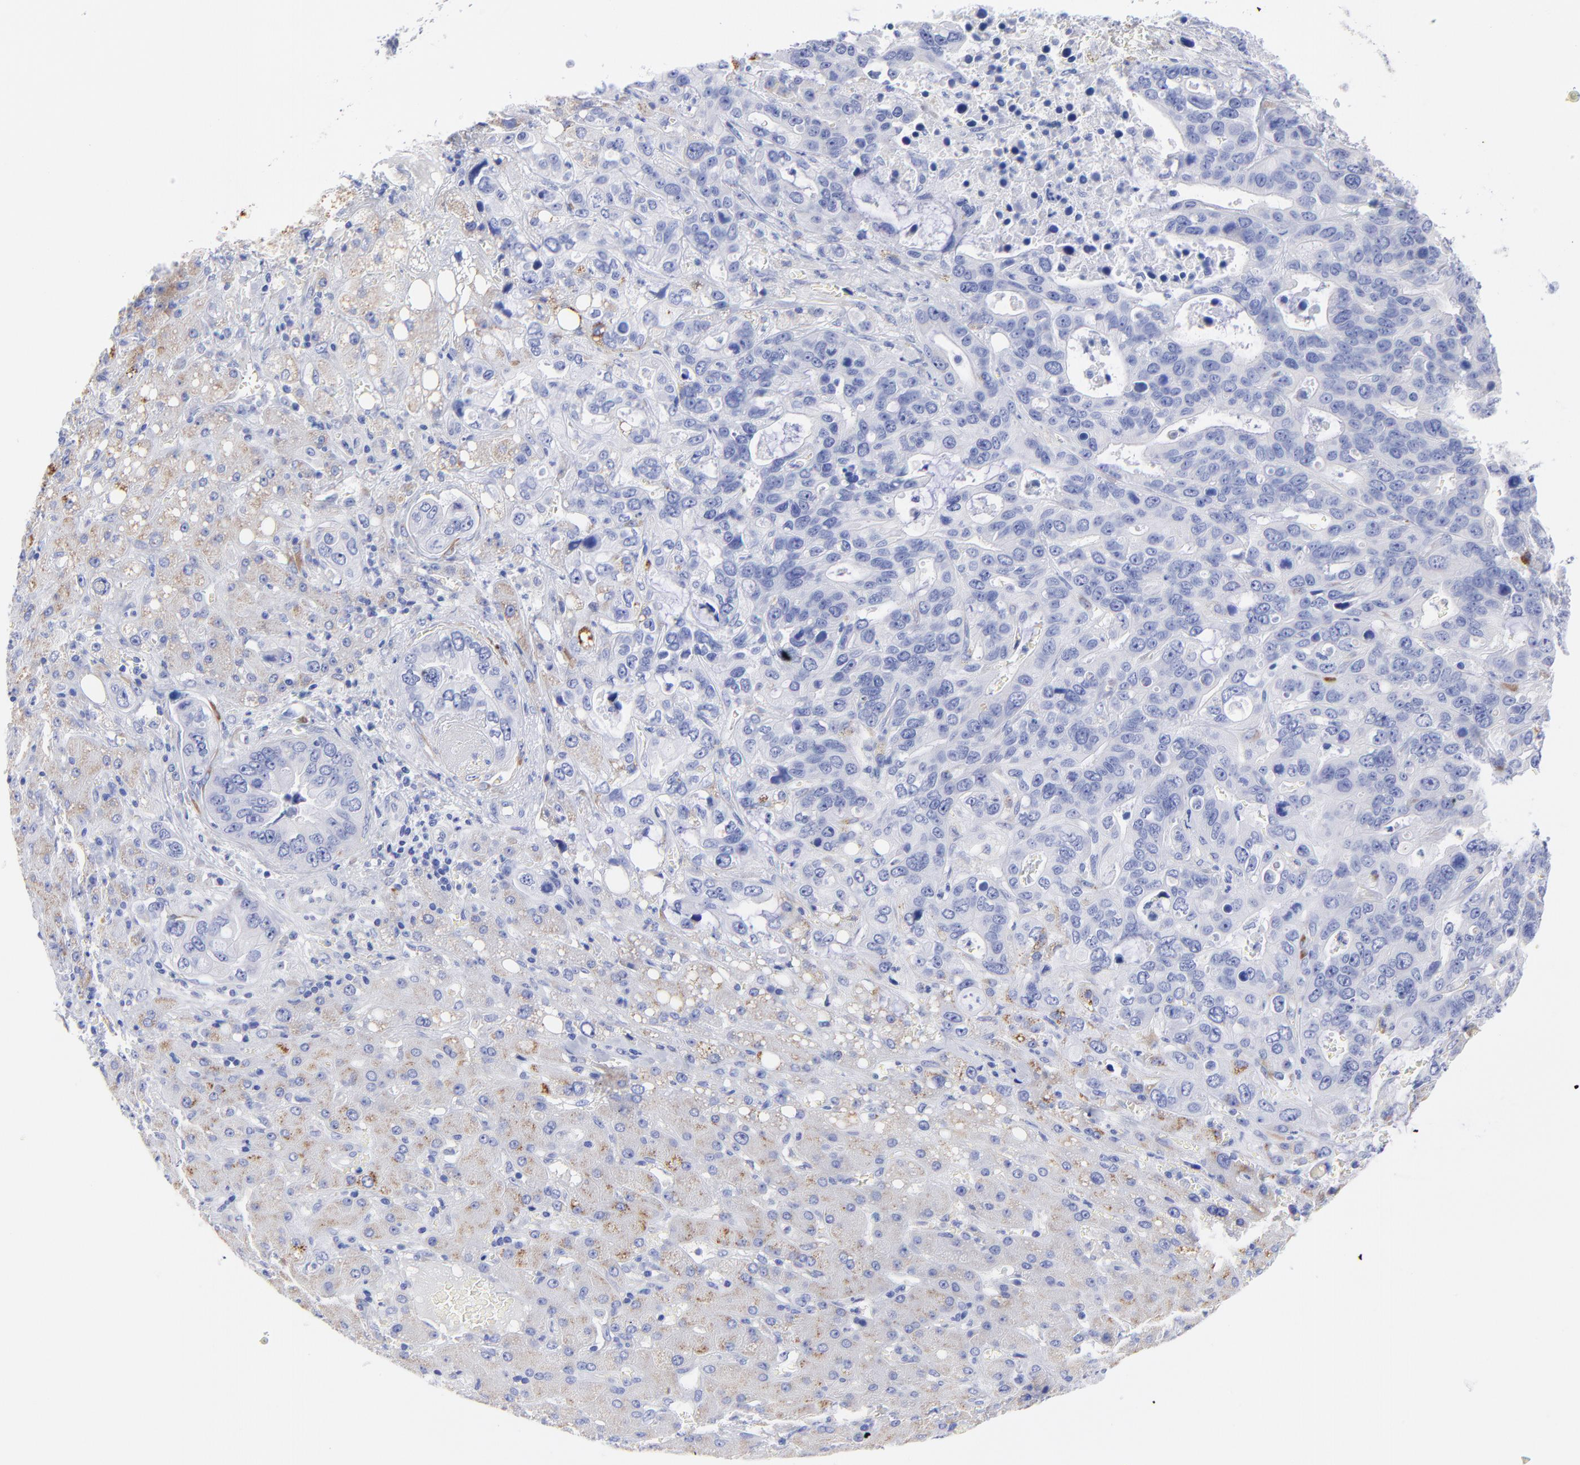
{"staining": {"intensity": "weak", "quantity": "<25%", "location": "cytoplasmic/membranous"}, "tissue": "liver cancer", "cell_type": "Tumor cells", "image_type": "cancer", "snomed": [{"axis": "morphology", "description": "Cholangiocarcinoma"}, {"axis": "topography", "description": "Liver"}], "caption": "An immunohistochemistry (IHC) image of cholangiocarcinoma (liver) is shown. There is no staining in tumor cells of cholangiocarcinoma (liver).", "gene": "C1QTNF6", "patient": {"sex": "female", "age": 65}}